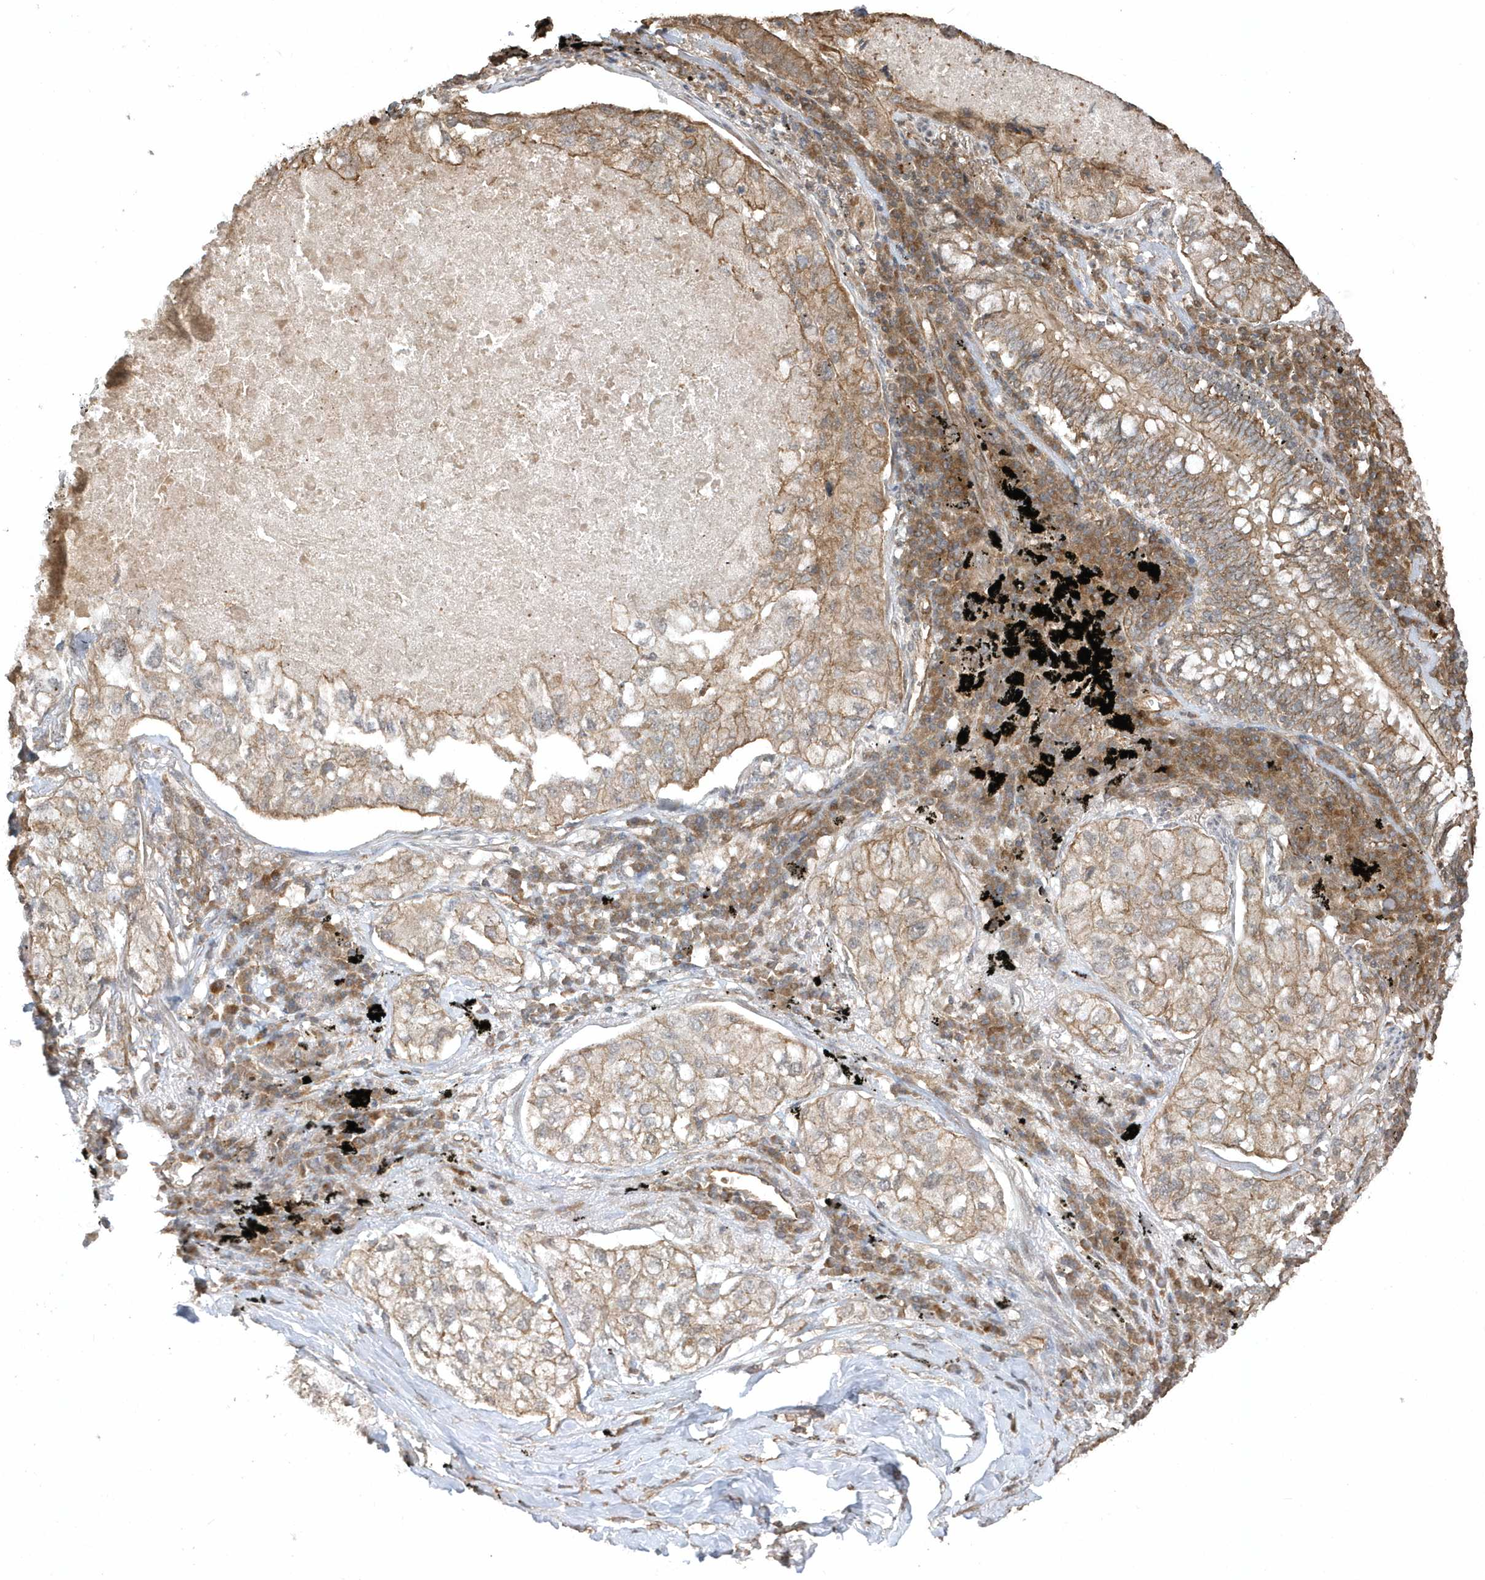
{"staining": {"intensity": "moderate", "quantity": ">75%", "location": "cytoplasmic/membranous"}, "tissue": "lung cancer", "cell_type": "Tumor cells", "image_type": "cancer", "snomed": [{"axis": "morphology", "description": "Adenocarcinoma, NOS"}, {"axis": "topography", "description": "Lung"}], "caption": "Human lung adenocarcinoma stained with a brown dye exhibits moderate cytoplasmic/membranous positive staining in about >75% of tumor cells.", "gene": "HERPUD1", "patient": {"sex": "male", "age": 65}}